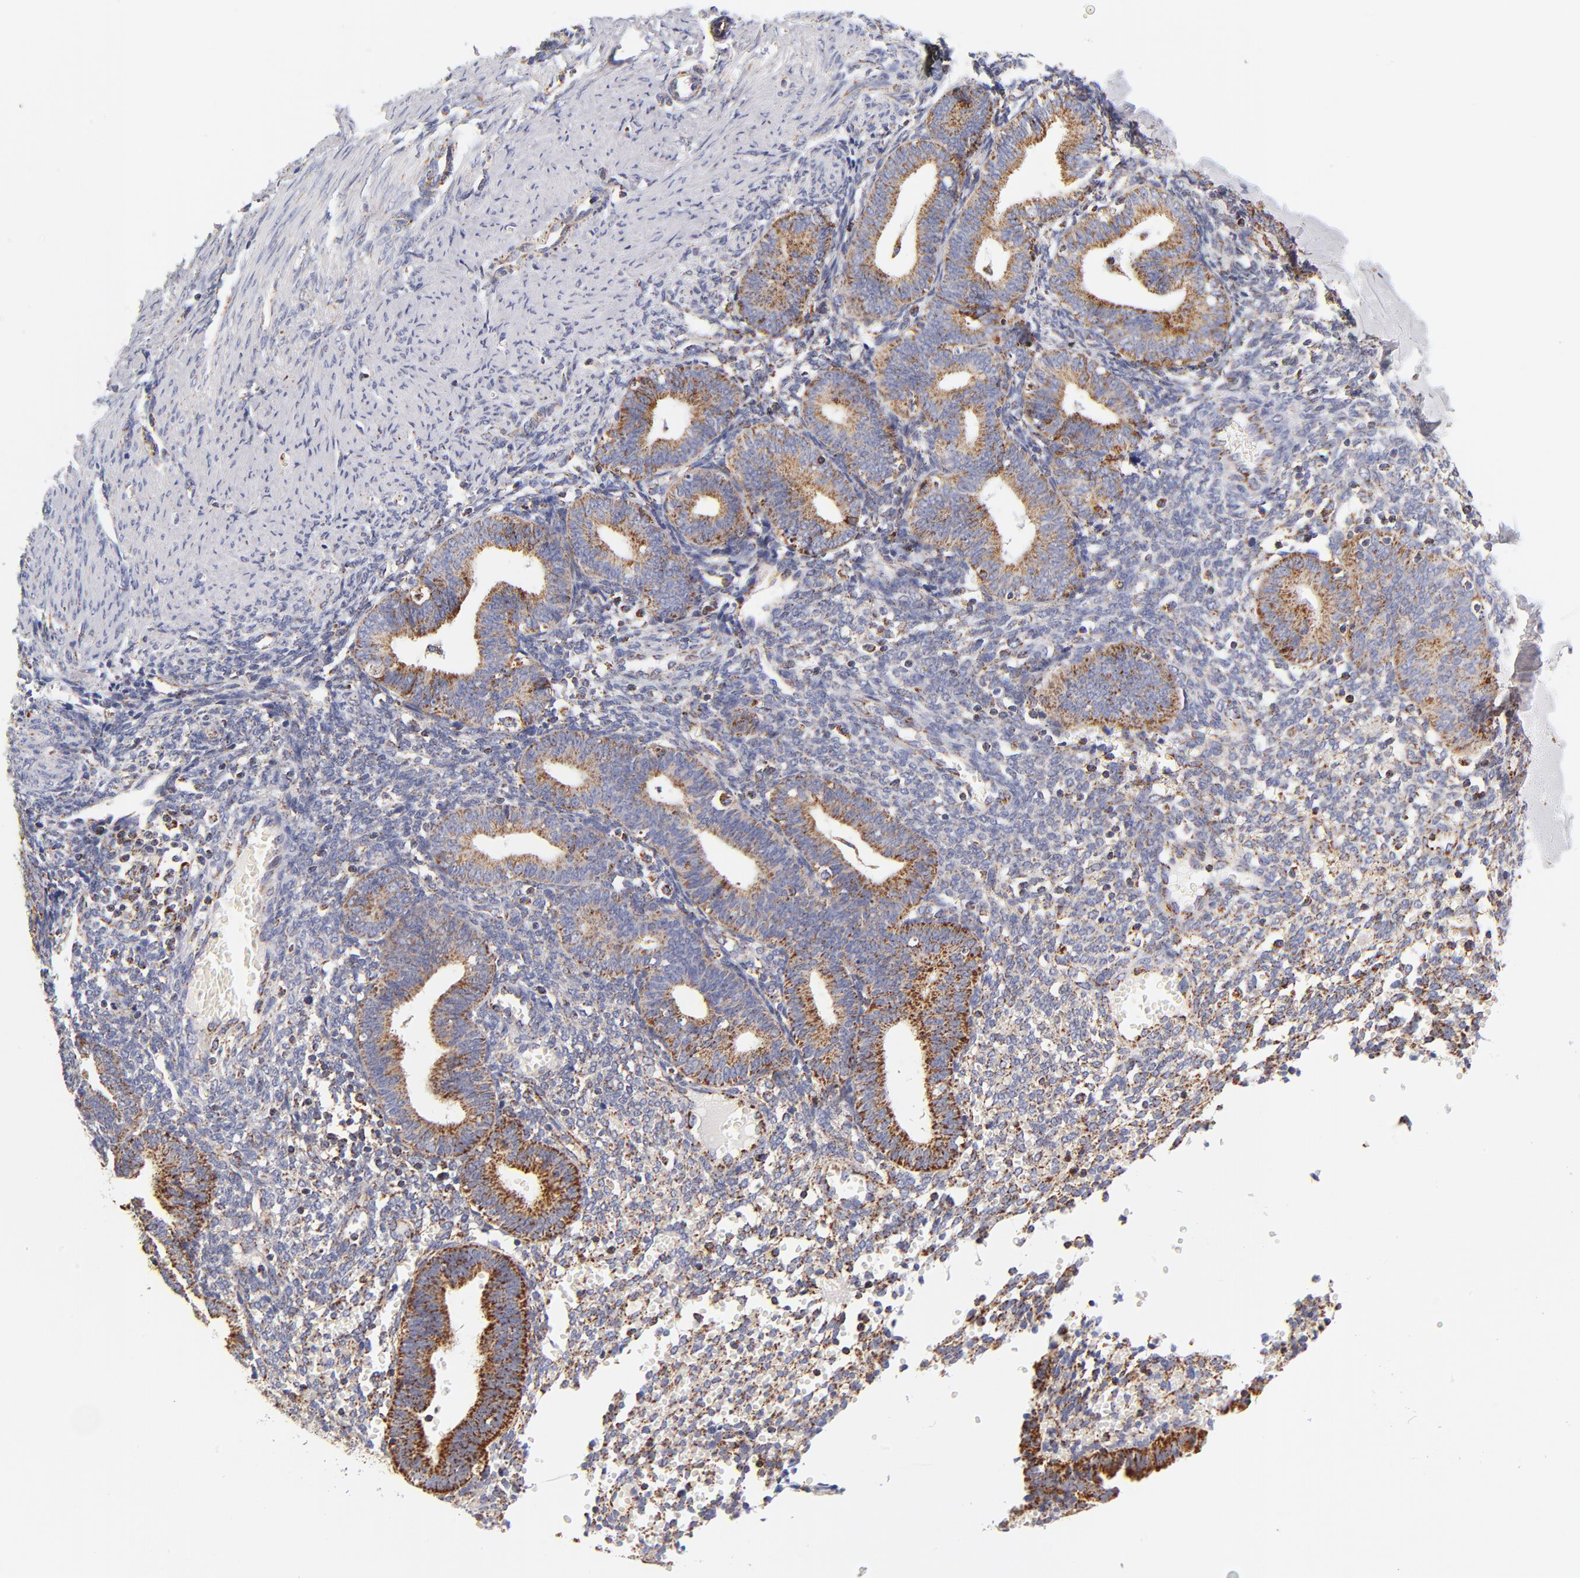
{"staining": {"intensity": "weak", "quantity": ">75%", "location": "cytoplasmic/membranous"}, "tissue": "endometrium", "cell_type": "Cells in endometrial stroma", "image_type": "normal", "snomed": [{"axis": "morphology", "description": "Normal tissue, NOS"}, {"axis": "topography", "description": "Endometrium"}], "caption": "A low amount of weak cytoplasmic/membranous expression is appreciated in approximately >75% of cells in endometrial stroma in normal endometrium.", "gene": "ECHS1", "patient": {"sex": "female", "age": 61}}